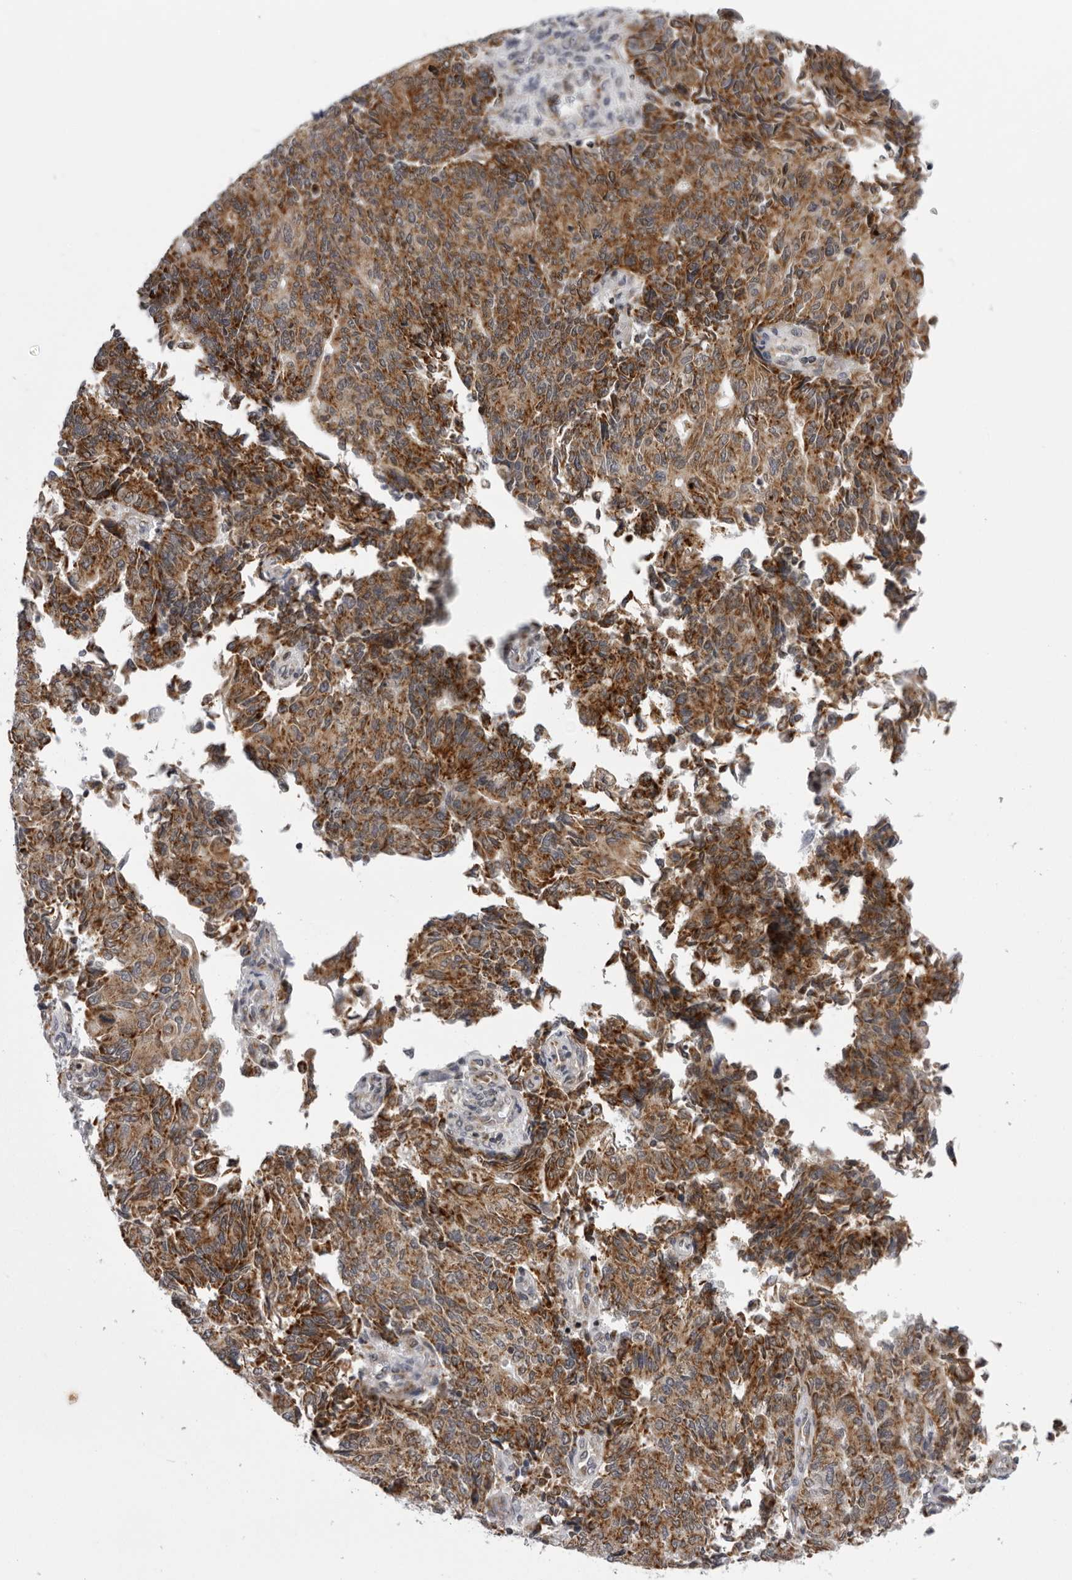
{"staining": {"intensity": "strong", "quantity": ">75%", "location": "cytoplasmic/membranous"}, "tissue": "endometrial cancer", "cell_type": "Tumor cells", "image_type": "cancer", "snomed": [{"axis": "morphology", "description": "Adenocarcinoma, NOS"}, {"axis": "topography", "description": "Endometrium"}], "caption": "This is a photomicrograph of immunohistochemistry (IHC) staining of adenocarcinoma (endometrial), which shows strong expression in the cytoplasmic/membranous of tumor cells.", "gene": "CPT2", "patient": {"sex": "female", "age": 80}}